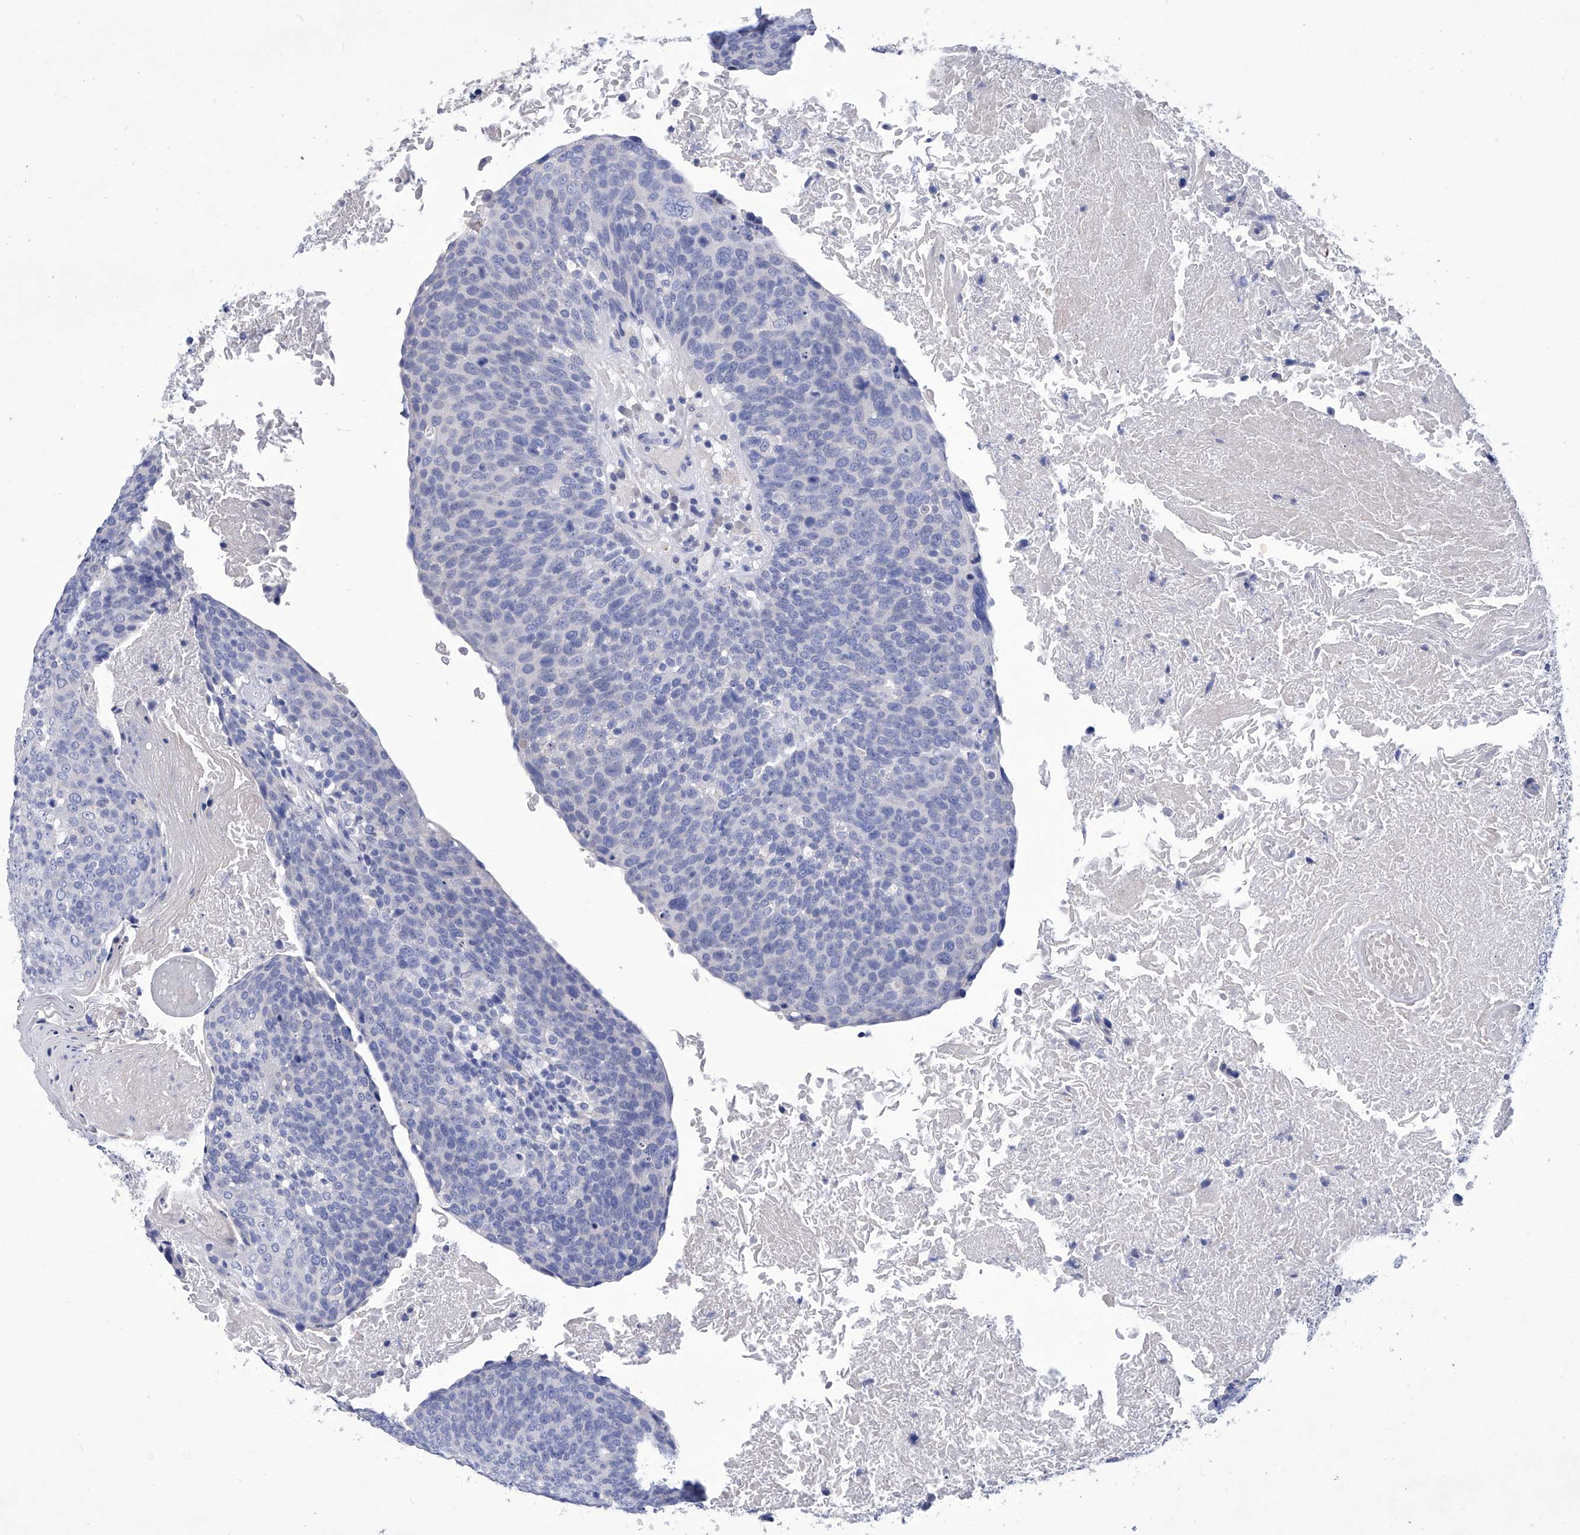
{"staining": {"intensity": "negative", "quantity": "none", "location": "none"}, "tissue": "head and neck cancer", "cell_type": "Tumor cells", "image_type": "cancer", "snomed": [{"axis": "morphology", "description": "Squamous cell carcinoma, NOS"}, {"axis": "morphology", "description": "Squamous cell carcinoma, metastatic, NOS"}, {"axis": "topography", "description": "Lymph node"}, {"axis": "topography", "description": "Head-Neck"}], "caption": "Head and neck cancer was stained to show a protein in brown. There is no significant positivity in tumor cells.", "gene": "IFNL2", "patient": {"sex": "male", "age": 62}}